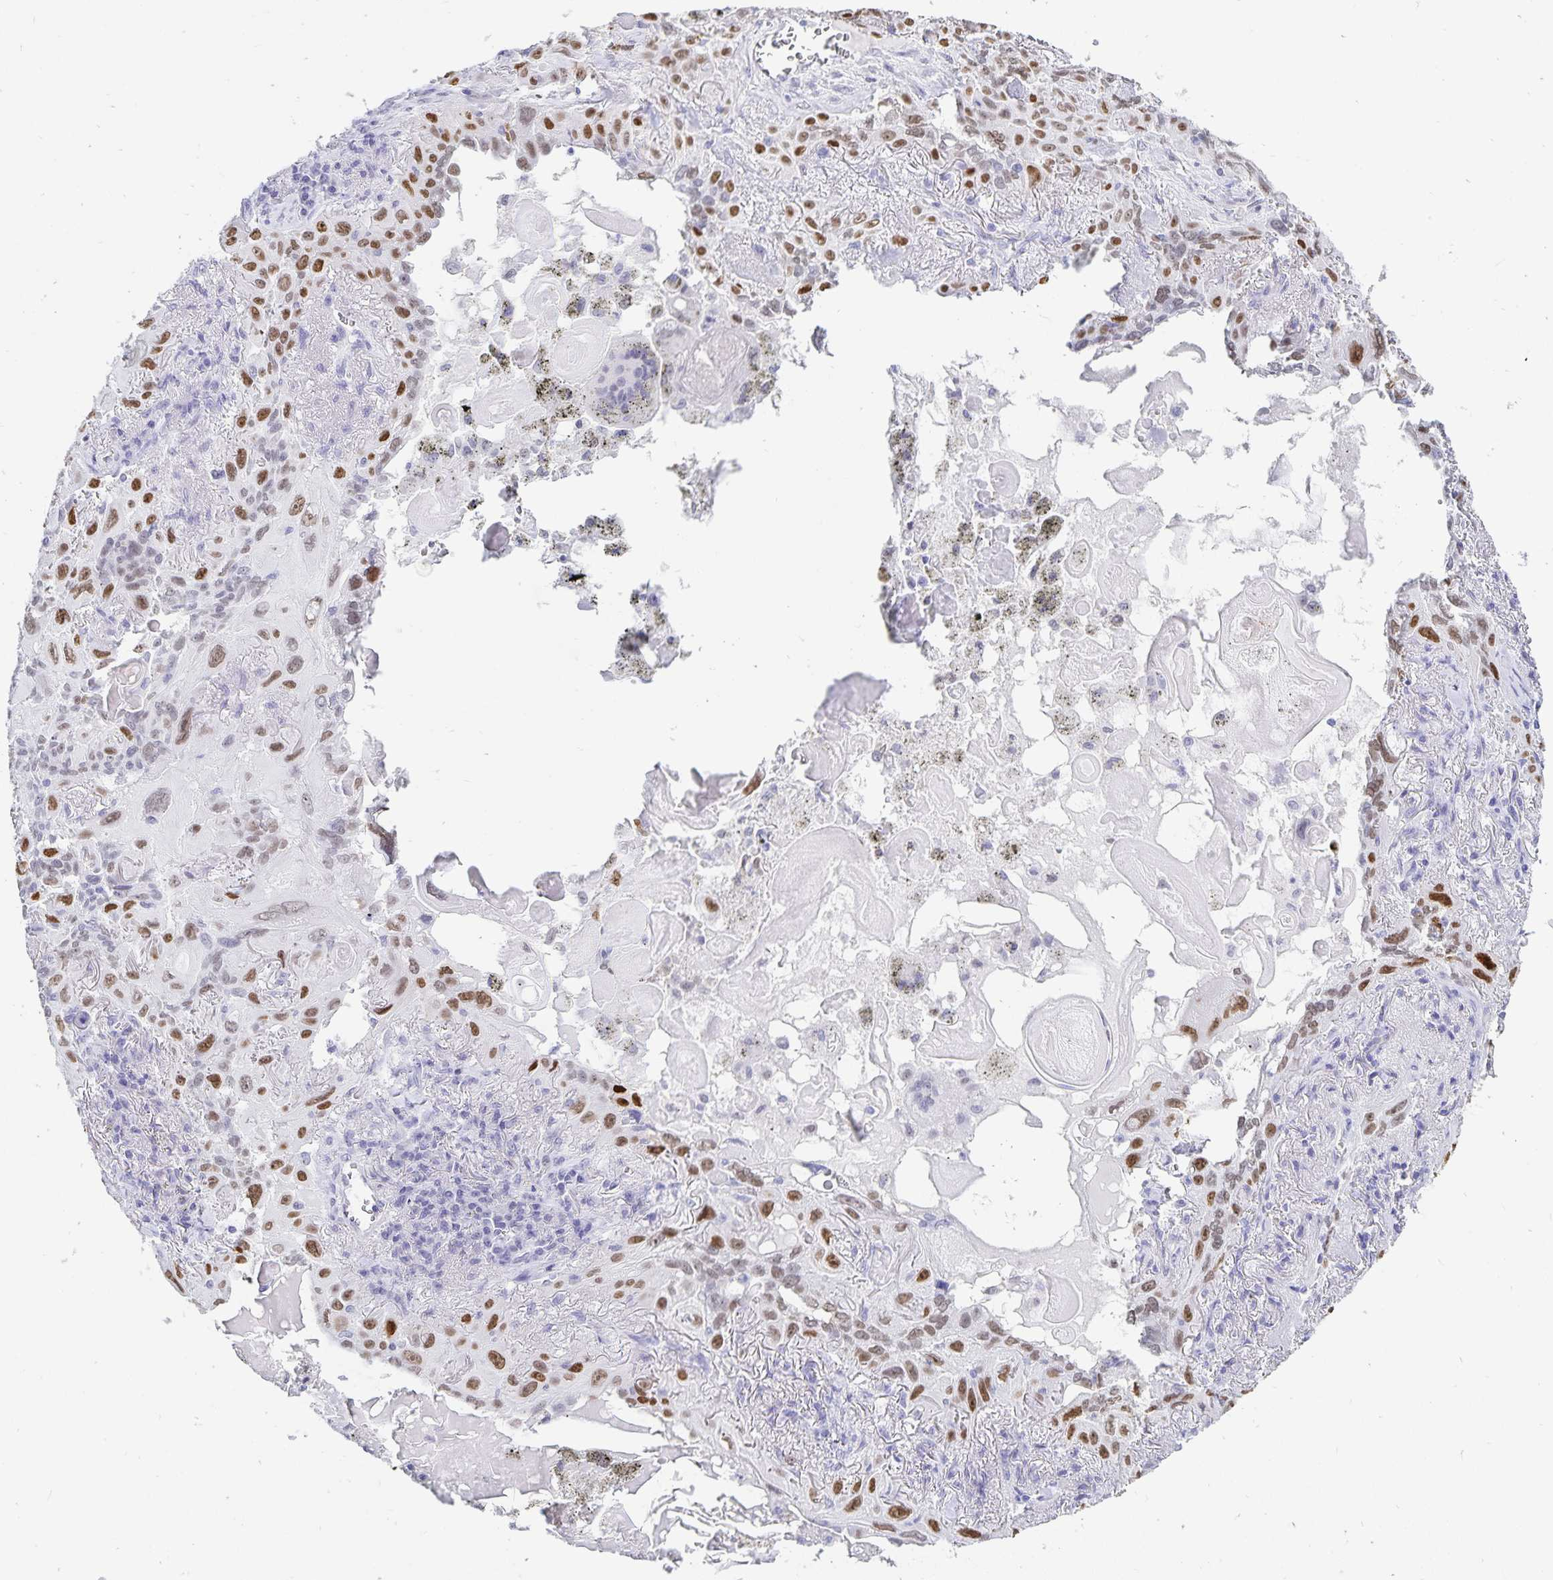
{"staining": {"intensity": "moderate", "quantity": ">75%", "location": "nuclear"}, "tissue": "lung cancer", "cell_type": "Tumor cells", "image_type": "cancer", "snomed": [{"axis": "morphology", "description": "Squamous cell carcinoma, NOS"}, {"axis": "topography", "description": "Lung"}], "caption": "The micrograph displays staining of lung squamous cell carcinoma, revealing moderate nuclear protein staining (brown color) within tumor cells.", "gene": "HMGB3", "patient": {"sex": "male", "age": 79}}